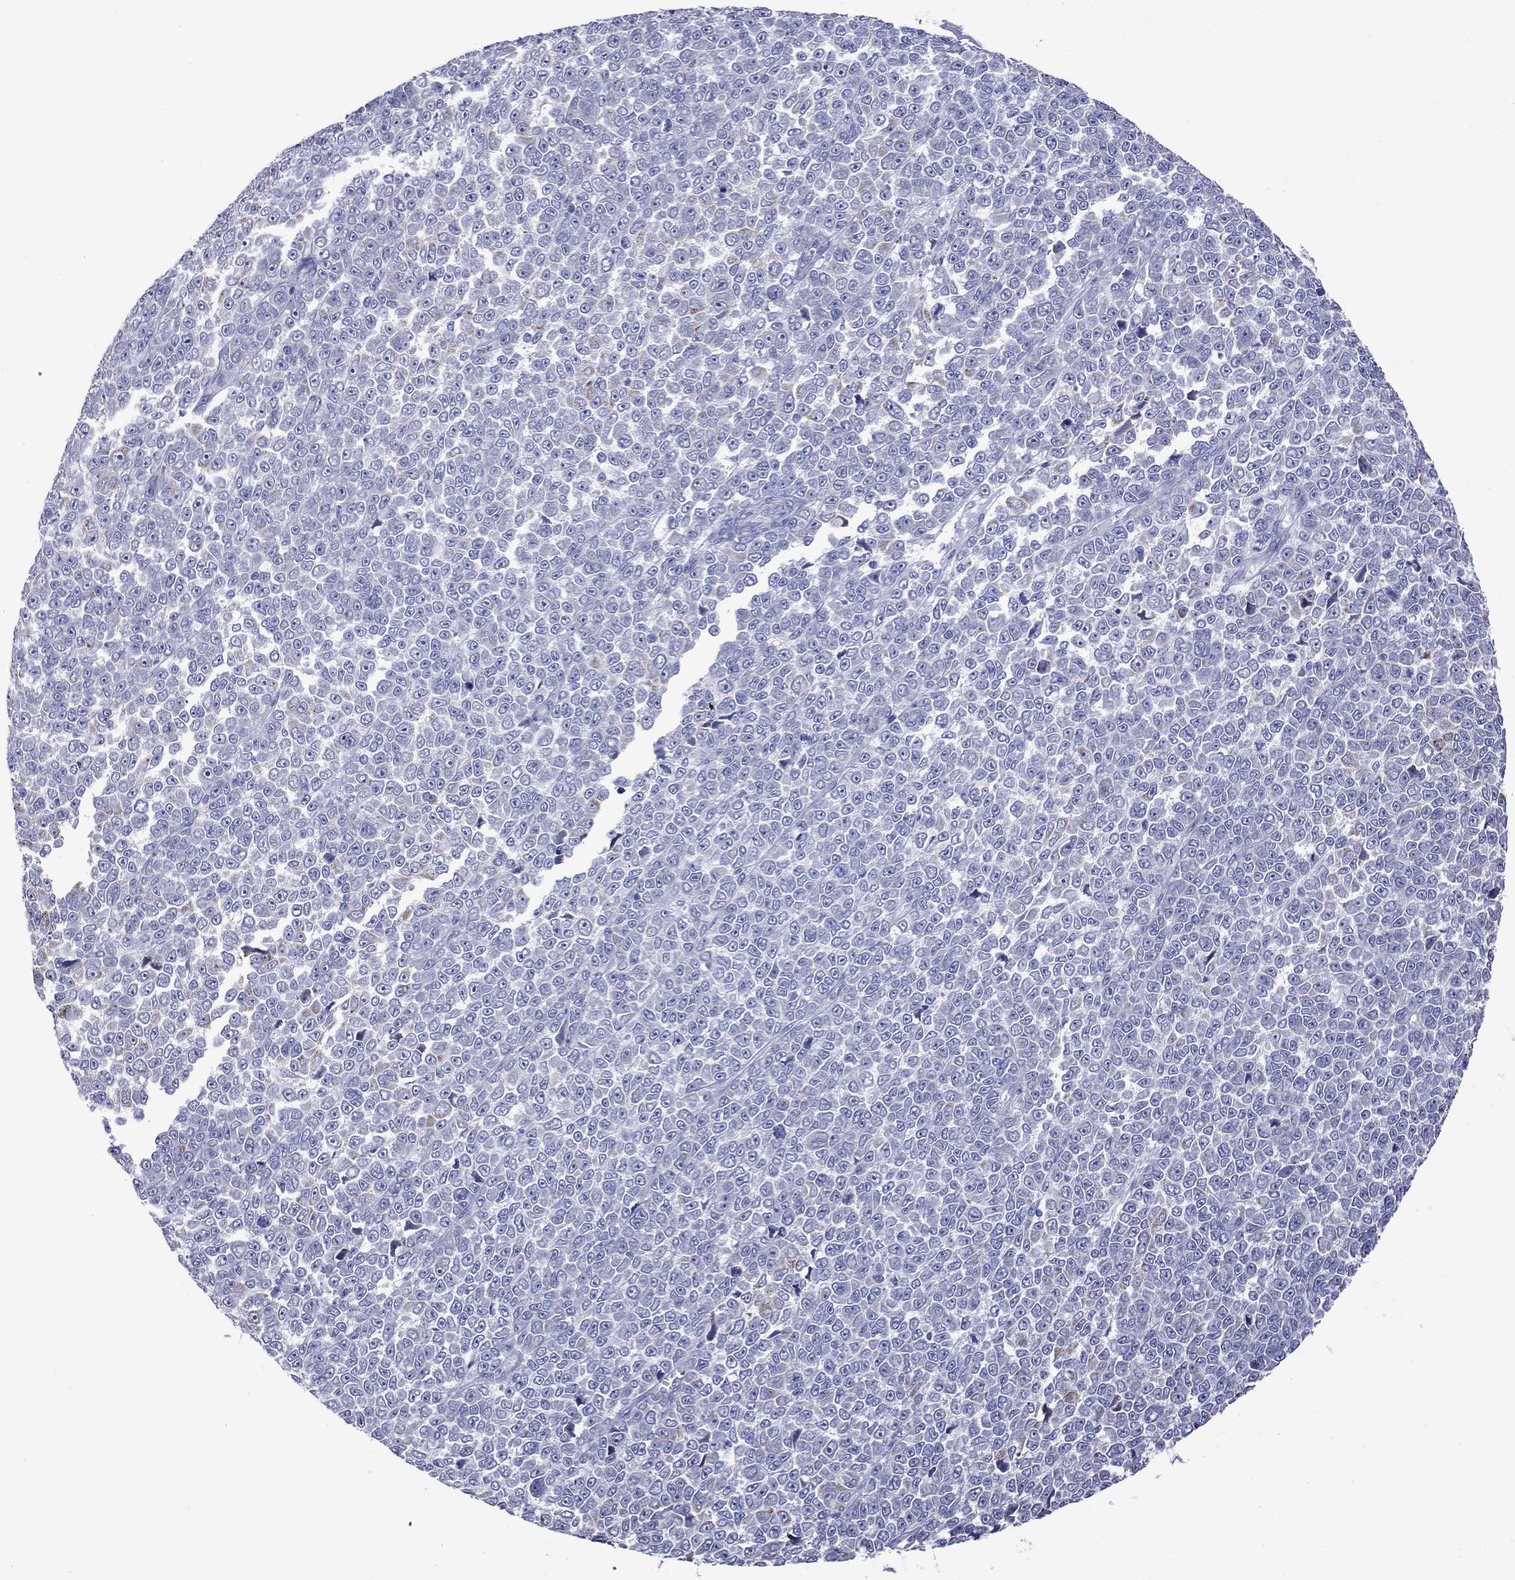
{"staining": {"intensity": "negative", "quantity": "none", "location": "none"}, "tissue": "melanoma", "cell_type": "Tumor cells", "image_type": "cancer", "snomed": [{"axis": "morphology", "description": "Malignant melanoma, NOS"}, {"axis": "topography", "description": "Skin"}], "caption": "Malignant melanoma was stained to show a protein in brown. There is no significant positivity in tumor cells.", "gene": "ACADSB", "patient": {"sex": "female", "age": 95}}